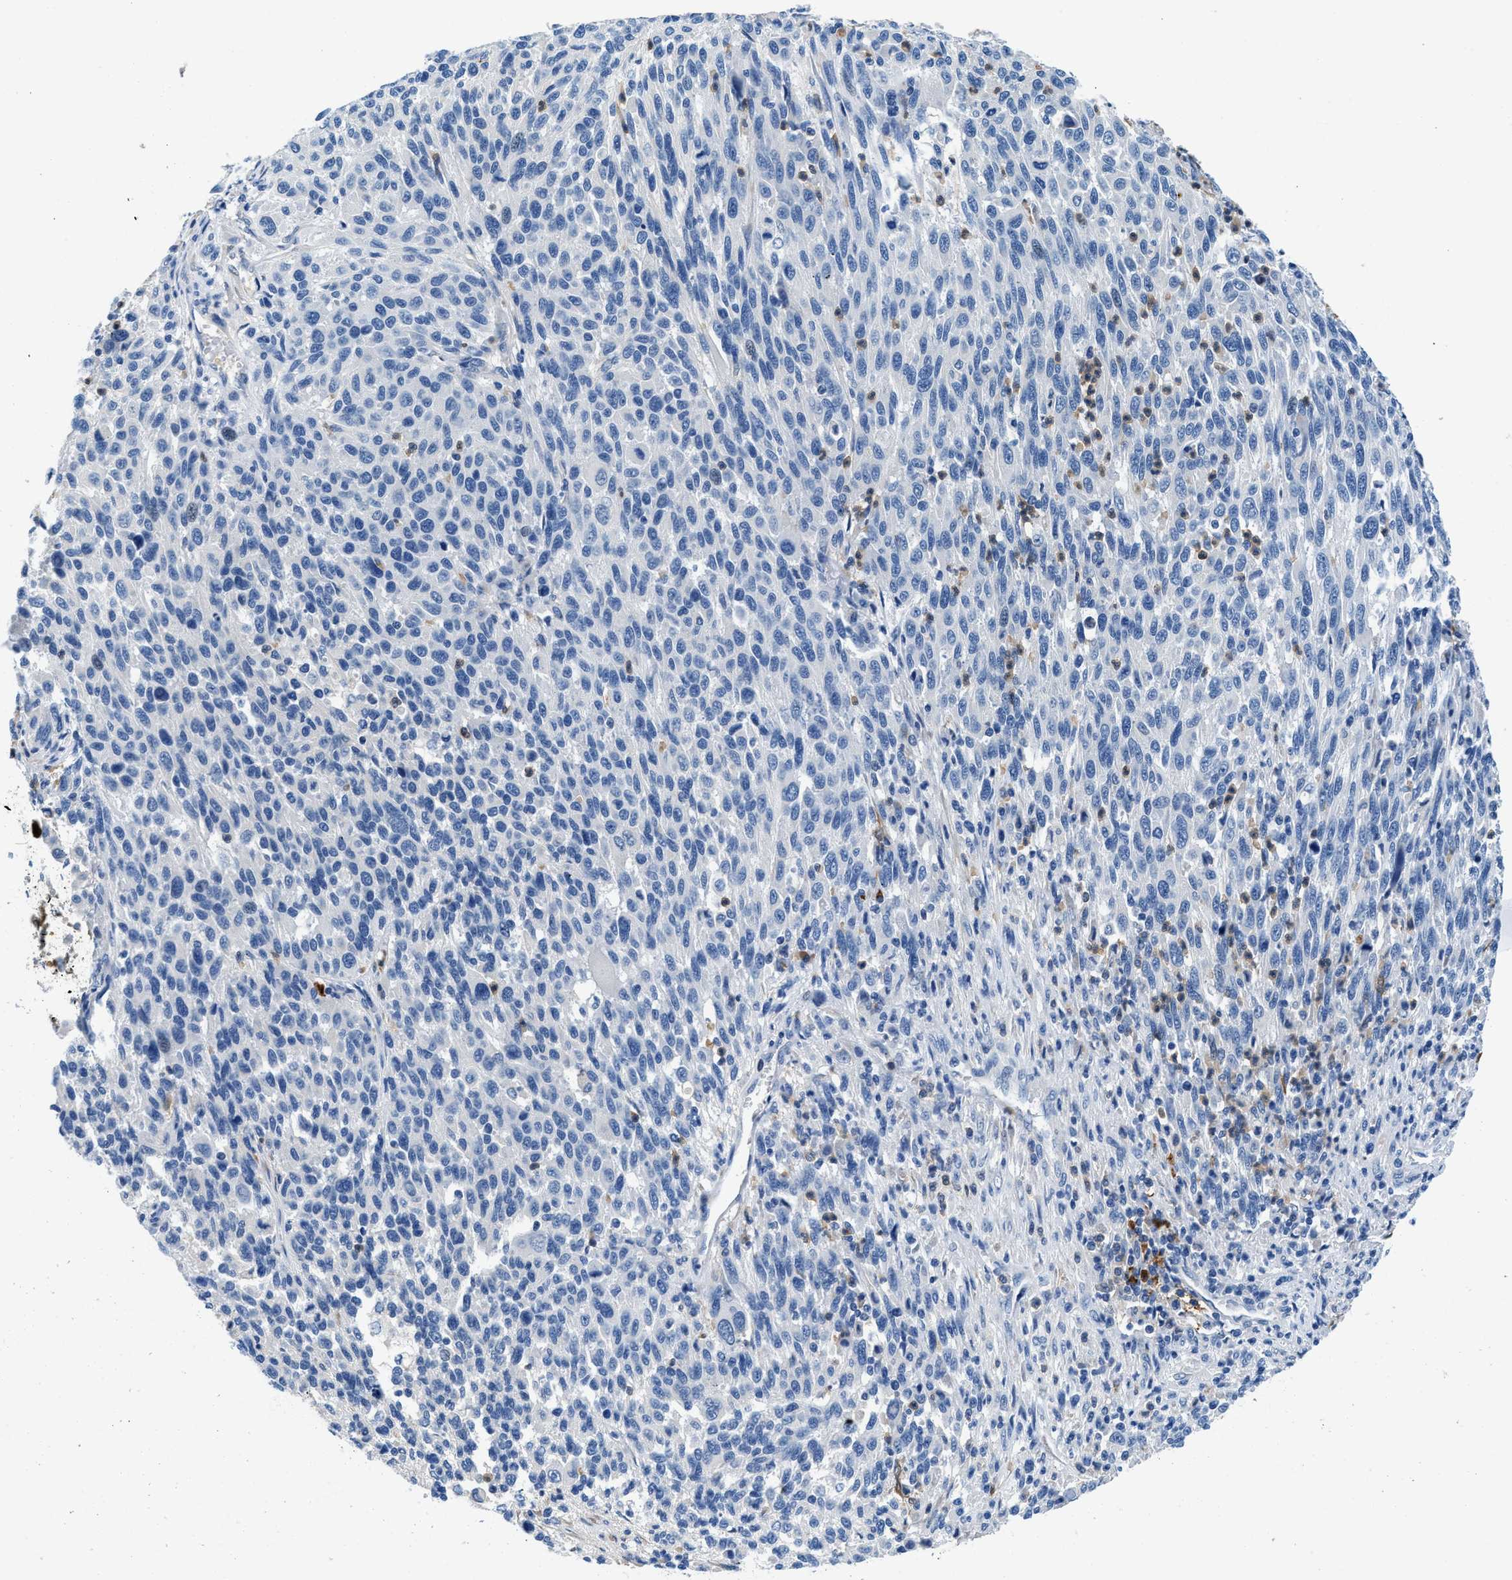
{"staining": {"intensity": "negative", "quantity": "none", "location": "none"}, "tissue": "melanoma", "cell_type": "Tumor cells", "image_type": "cancer", "snomed": [{"axis": "morphology", "description": "Malignant melanoma, Metastatic site"}, {"axis": "topography", "description": "Lymph node"}], "caption": "IHC micrograph of neoplastic tissue: human melanoma stained with DAB shows no significant protein positivity in tumor cells. (Brightfield microscopy of DAB (3,3'-diaminobenzidine) immunohistochemistry (IHC) at high magnification).", "gene": "FADS6", "patient": {"sex": "male", "age": 61}}